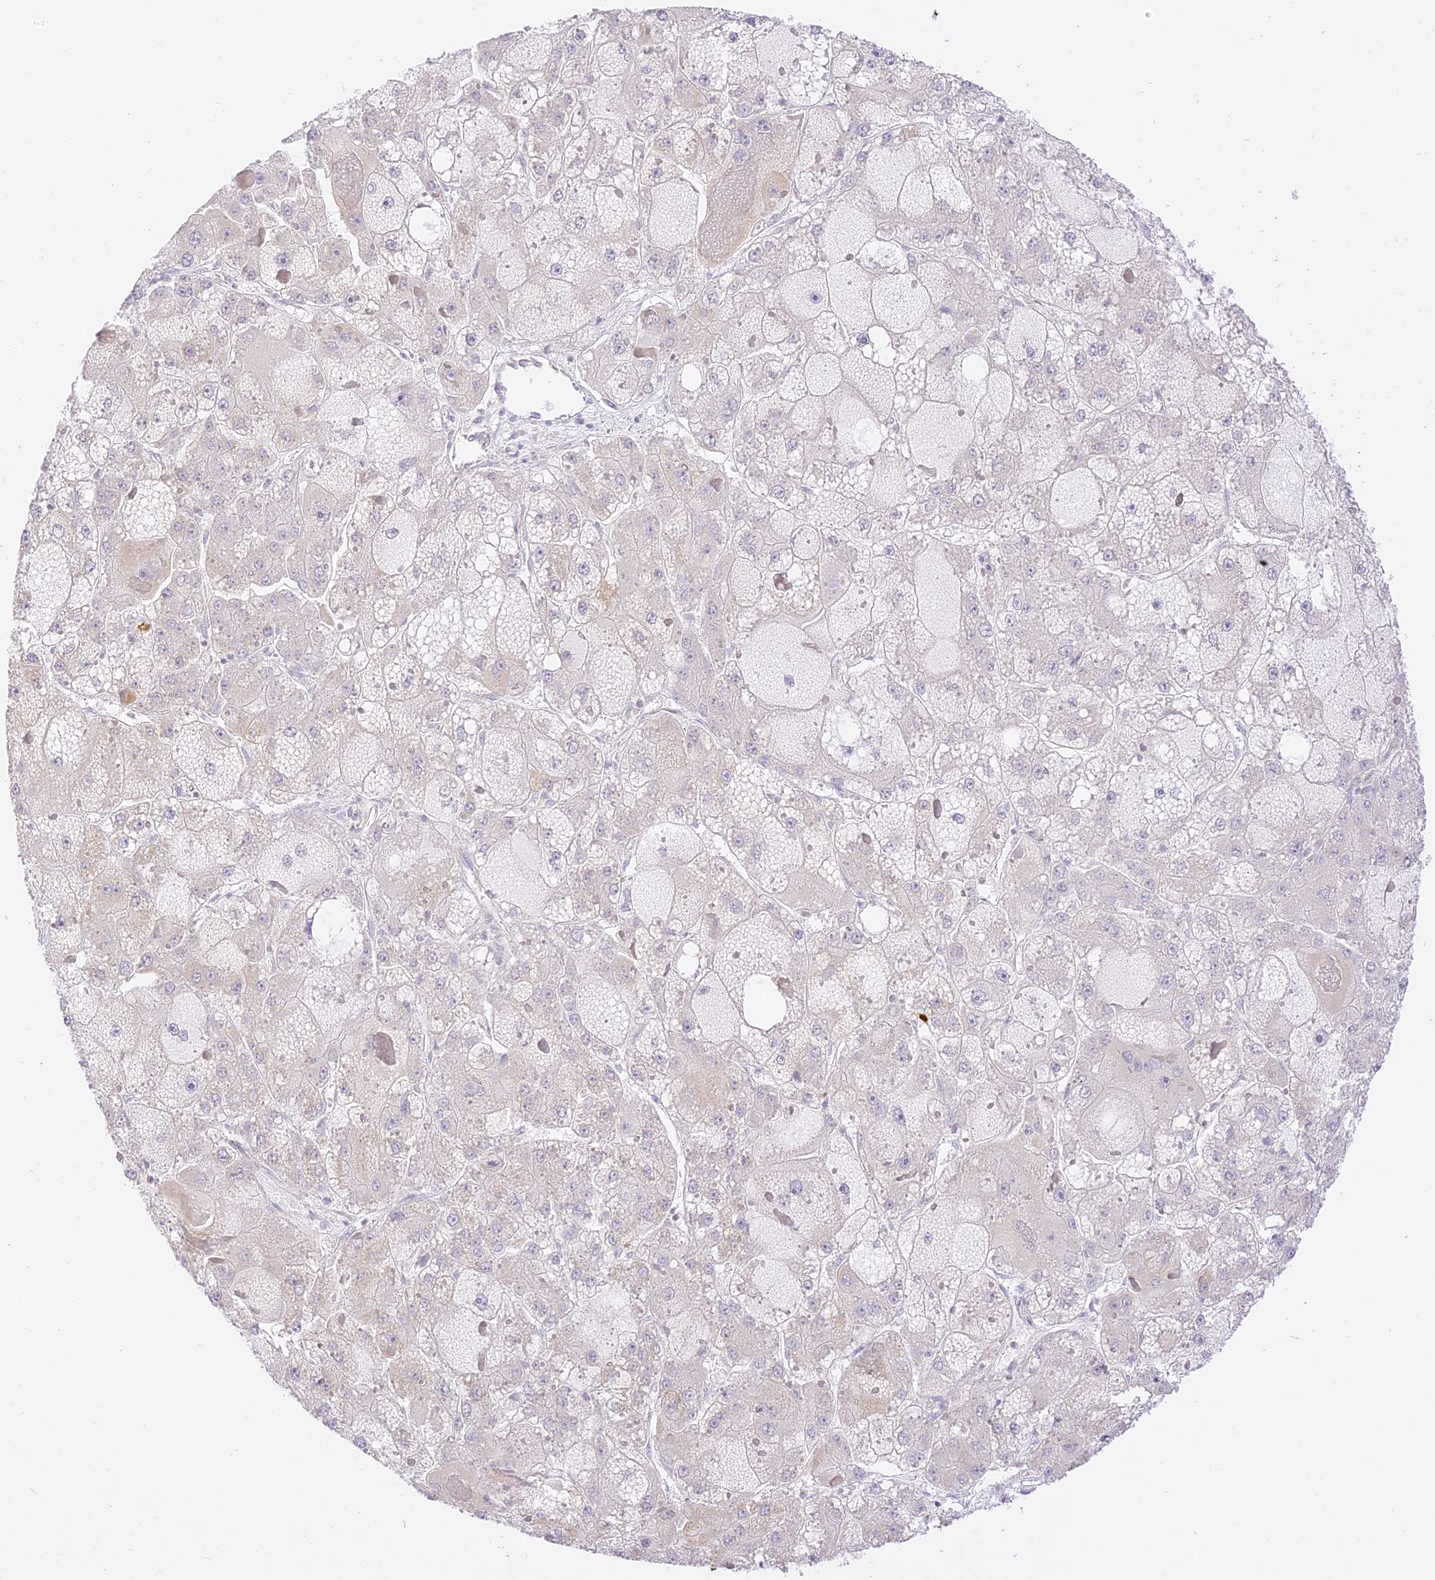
{"staining": {"intensity": "weak", "quantity": "<25%", "location": "cytoplasmic/membranous"}, "tissue": "liver cancer", "cell_type": "Tumor cells", "image_type": "cancer", "snomed": [{"axis": "morphology", "description": "Carcinoma, Hepatocellular, NOS"}, {"axis": "topography", "description": "Liver"}], "caption": "Tumor cells show no significant positivity in liver cancer. (Stains: DAB immunohistochemistry with hematoxylin counter stain, Microscopy: brightfield microscopy at high magnification).", "gene": "LRRC15", "patient": {"sex": "female", "age": 73}}